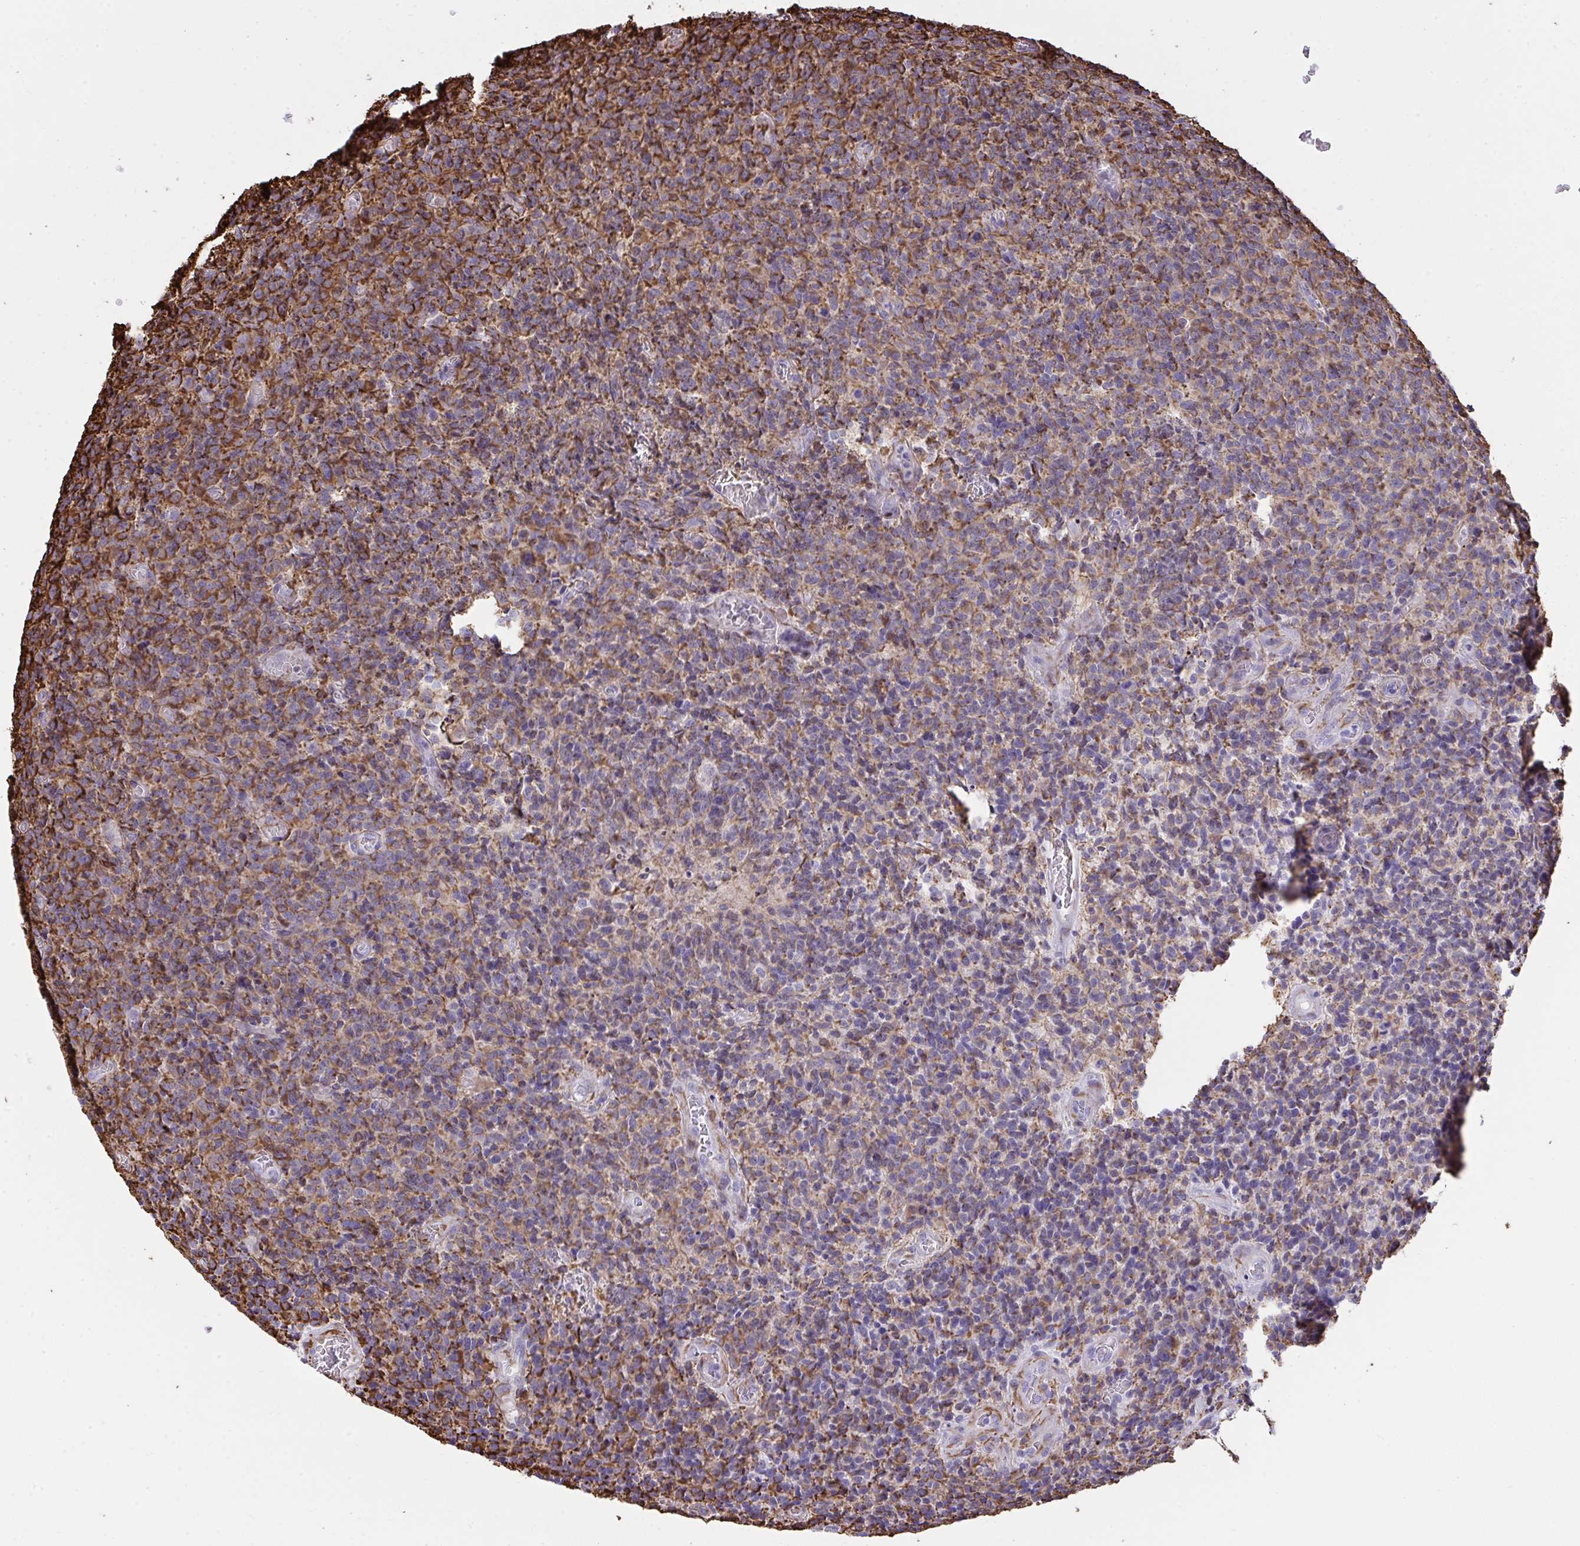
{"staining": {"intensity": "strong", "quantity": "25%-75%", "location": "cytoplasmic/membranous"}, "tissue": "glioma", "cell_type": "Tumor cells", "image_type": "cancer", "snomed": [{"axis": "morphology", "description": "Glioma, malignant, High grade"}, {"axis": "topography", "description": "Brain"}], "caption": "IHC (DAB) staining of human malignant high-grade glioma displays strong cytoplasmic/membranous protein staining in approximately 25%-75% of tumor cells.", "gene": "SLC35B1", "patient": {"sex": "male", "age": 76}}